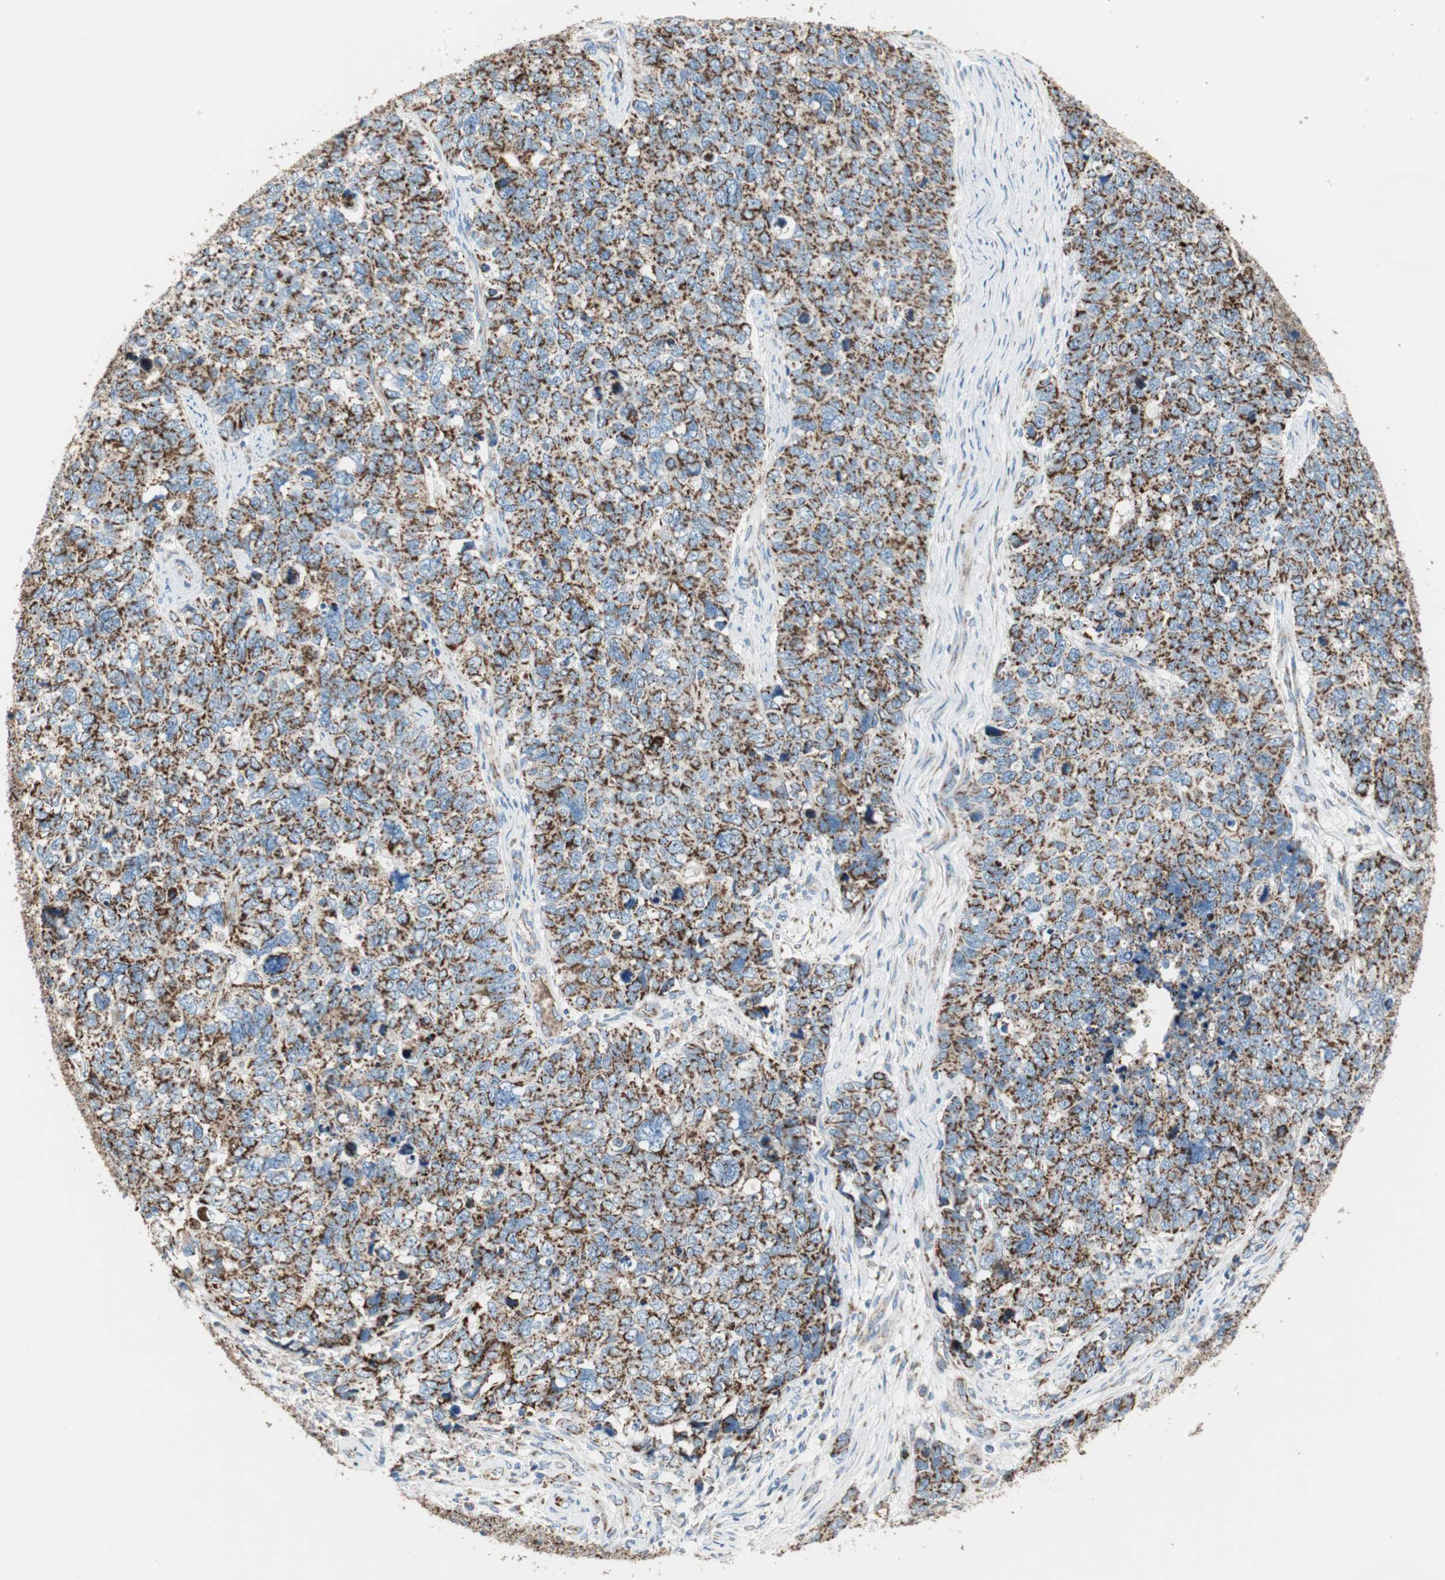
{"staining": {"intensity": "strong", "quantity": ">75%", "location": "cytoplasmic/membranous"}, "tissue": "cervical cancer", "cell_type": "Tumor cells", "image_type": "cancer", "snomed": [{"axis": "morphology", "description": "Squamous cell carcinoma, NOS"}, {"axis": "topography", "description": "Cervix"}], "caption": "The image displays staining of cervical squamous cell carcinoma, revealing strong cytoplasmic/membranous protein staining (brown color) within tumor cells. (Brightfield microscopy of DAB IHC at high magnification).", "gene": "TST", "patient": {"sex": "female", "age": 63}}